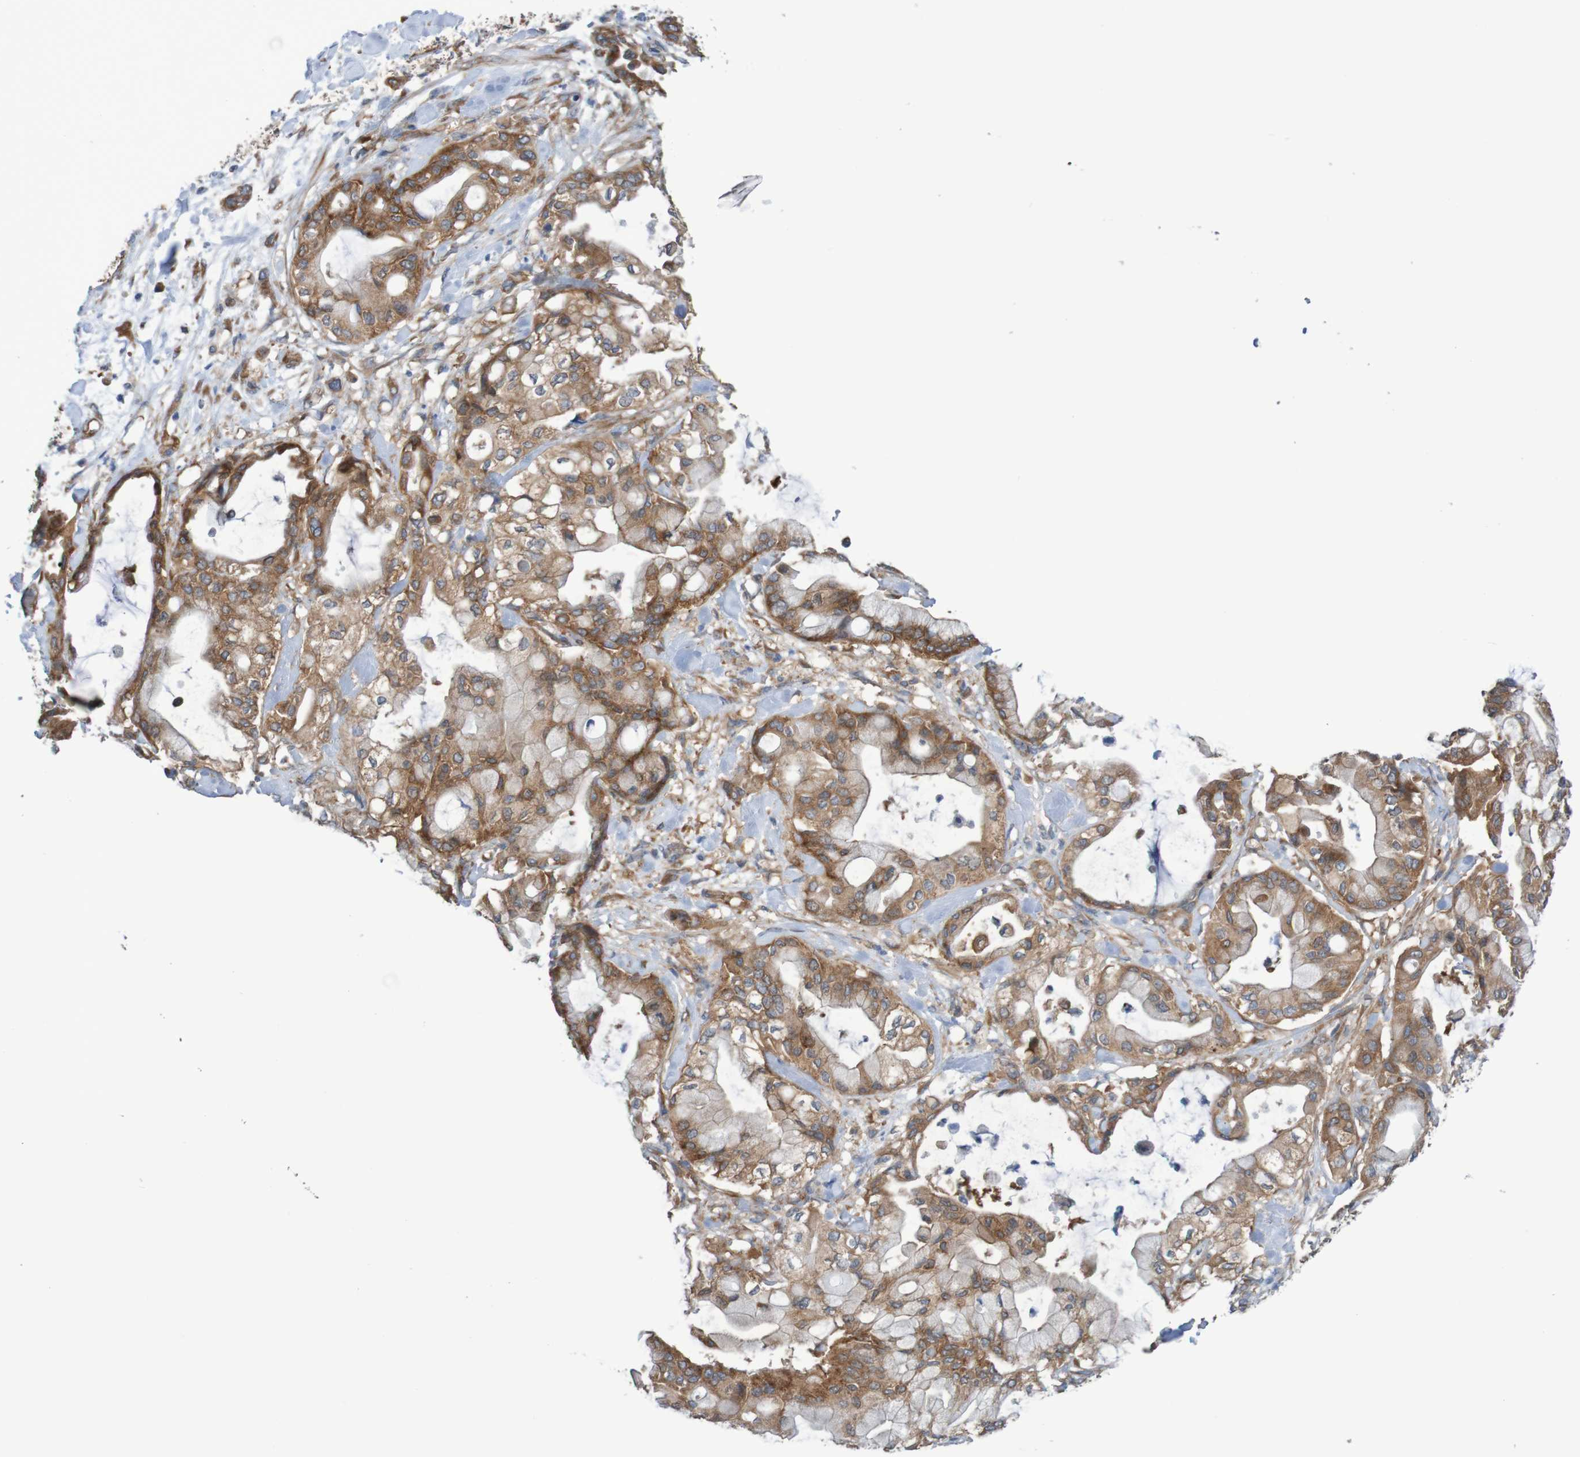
{"staining": {"intensity": "moderate", "quantity": ">75%", "location": "cytoplasmic/membranous"}, "tissue": "pancreatic cancer", "cell_type": "Tumor cells", "image_type": "cancer", "snomed": [{"axis": "morphology", "description": "Adenocarcinoma, NOS"}, {"axis": "morphology", "description": "Adenocarcinoma, metastatic, NOS"}, {"axis": "topography", "description": "Lymph node"}, {"axis": "topography", "description": "Pancreas"}, {"axis": "topography", "description": "Duodenum"}], "caption": "Human pancreatic cancer stained for a protein (brown) demonstrates moderate cytoplasmic/membranous positive staining in approximately >75% of tumor cells.", "gene": "LRRC47", "patient": {"sex": "female", "age": 64}}